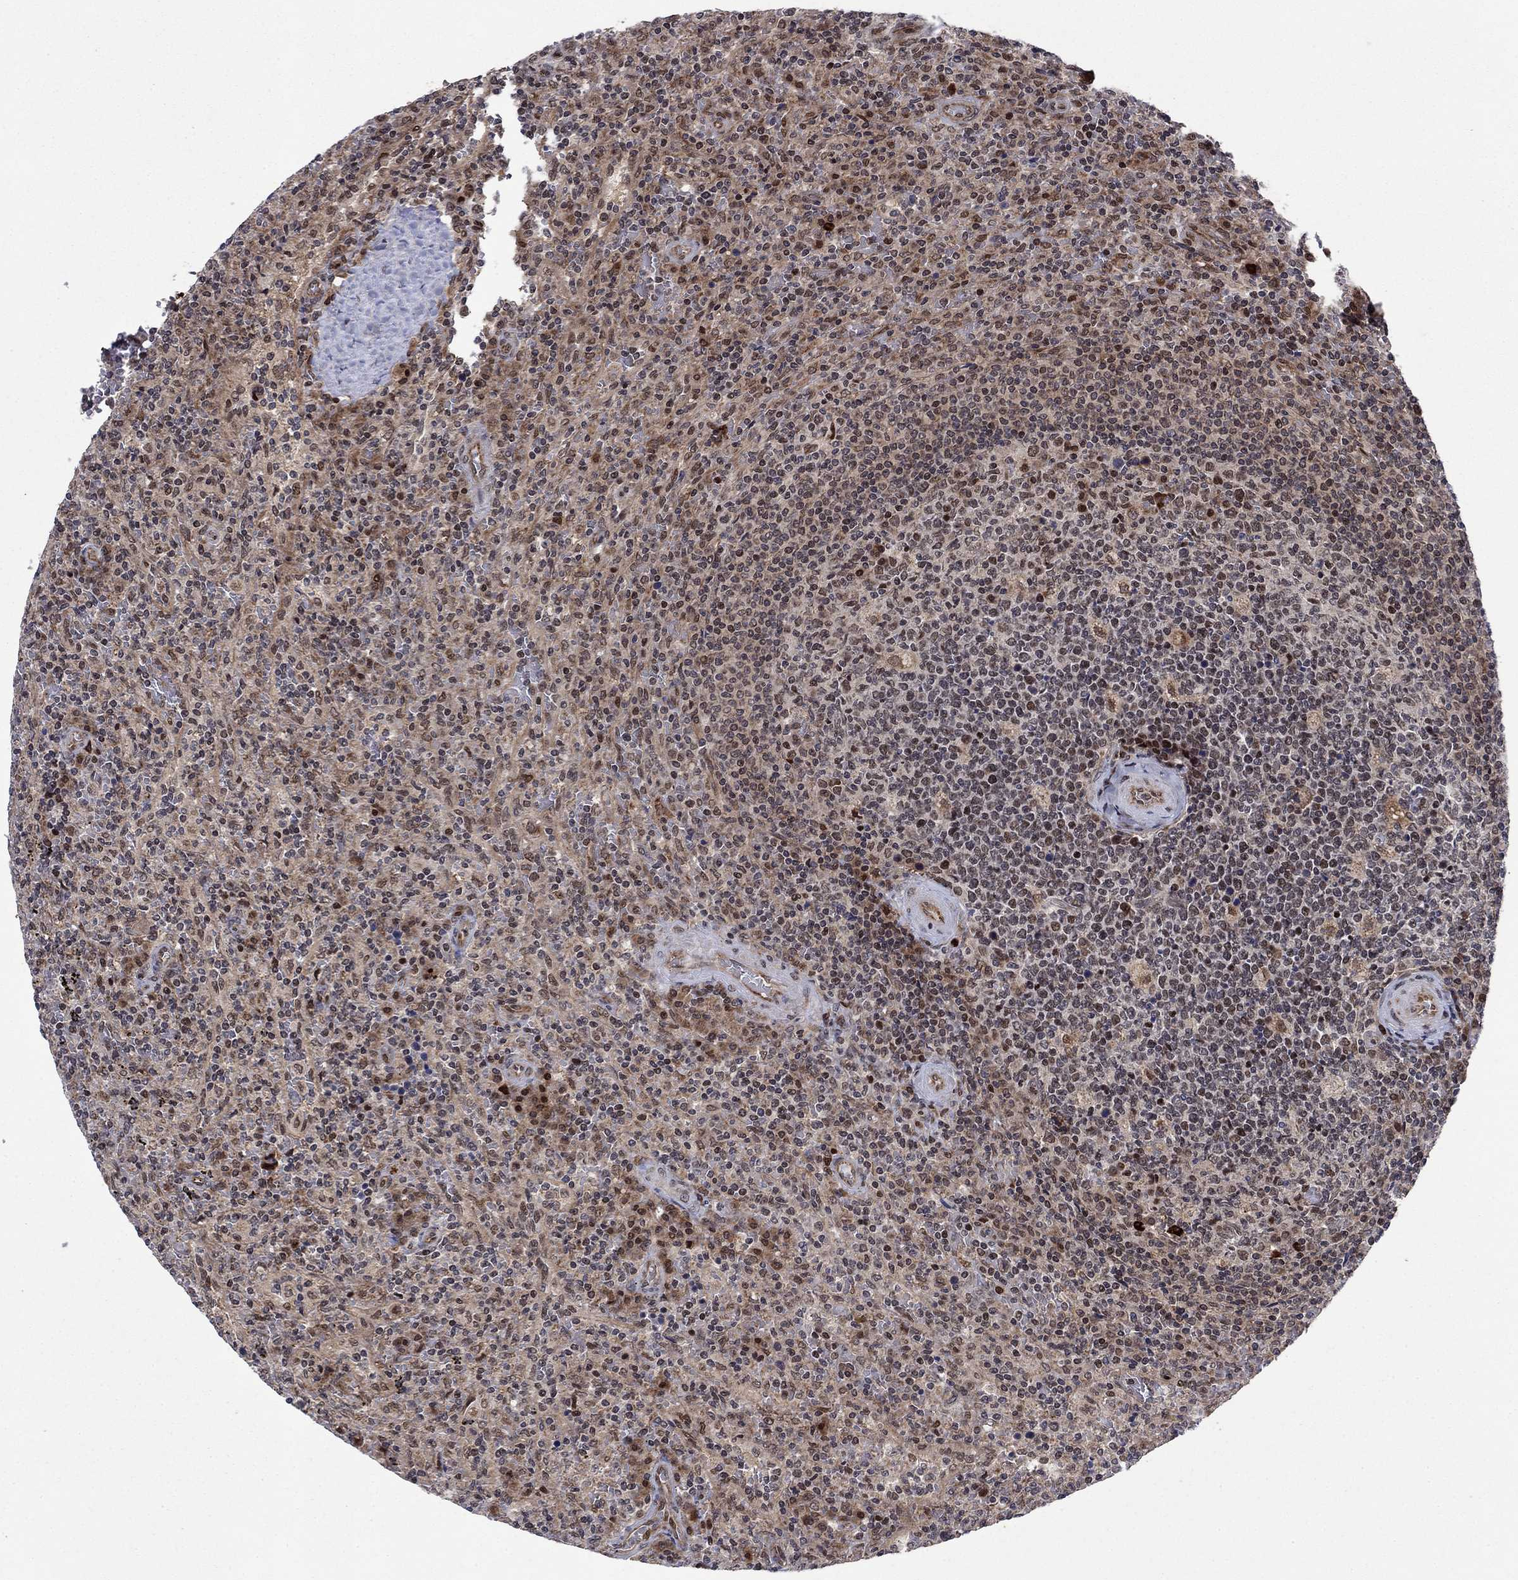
{"staining": {"intensity": "strong", "quantity": "<25%", "location": "cytoplasmic/membranous,nuclear"}, "tissue": "lymphoma", "cell_type": "Tumor cells", "image_type": "cancer", "snomed": [{"axis": "morphology", "description": "Malignant lymphoma, non-Hodgkin's type, Low grade"}, {"axis": "topography", "description": "Spleen"}], "caption": "Malignant lymphoma, non-Hodgkin's type (low-grade) stained with immunohistochemistry displays strong cytoplasmic/membranous and nuclear expression in about <25% of tumor cells. Nuclei are stained in blue.", "gene": "PRICKLE4", "patient": {"sex": "male", "age": 62}}